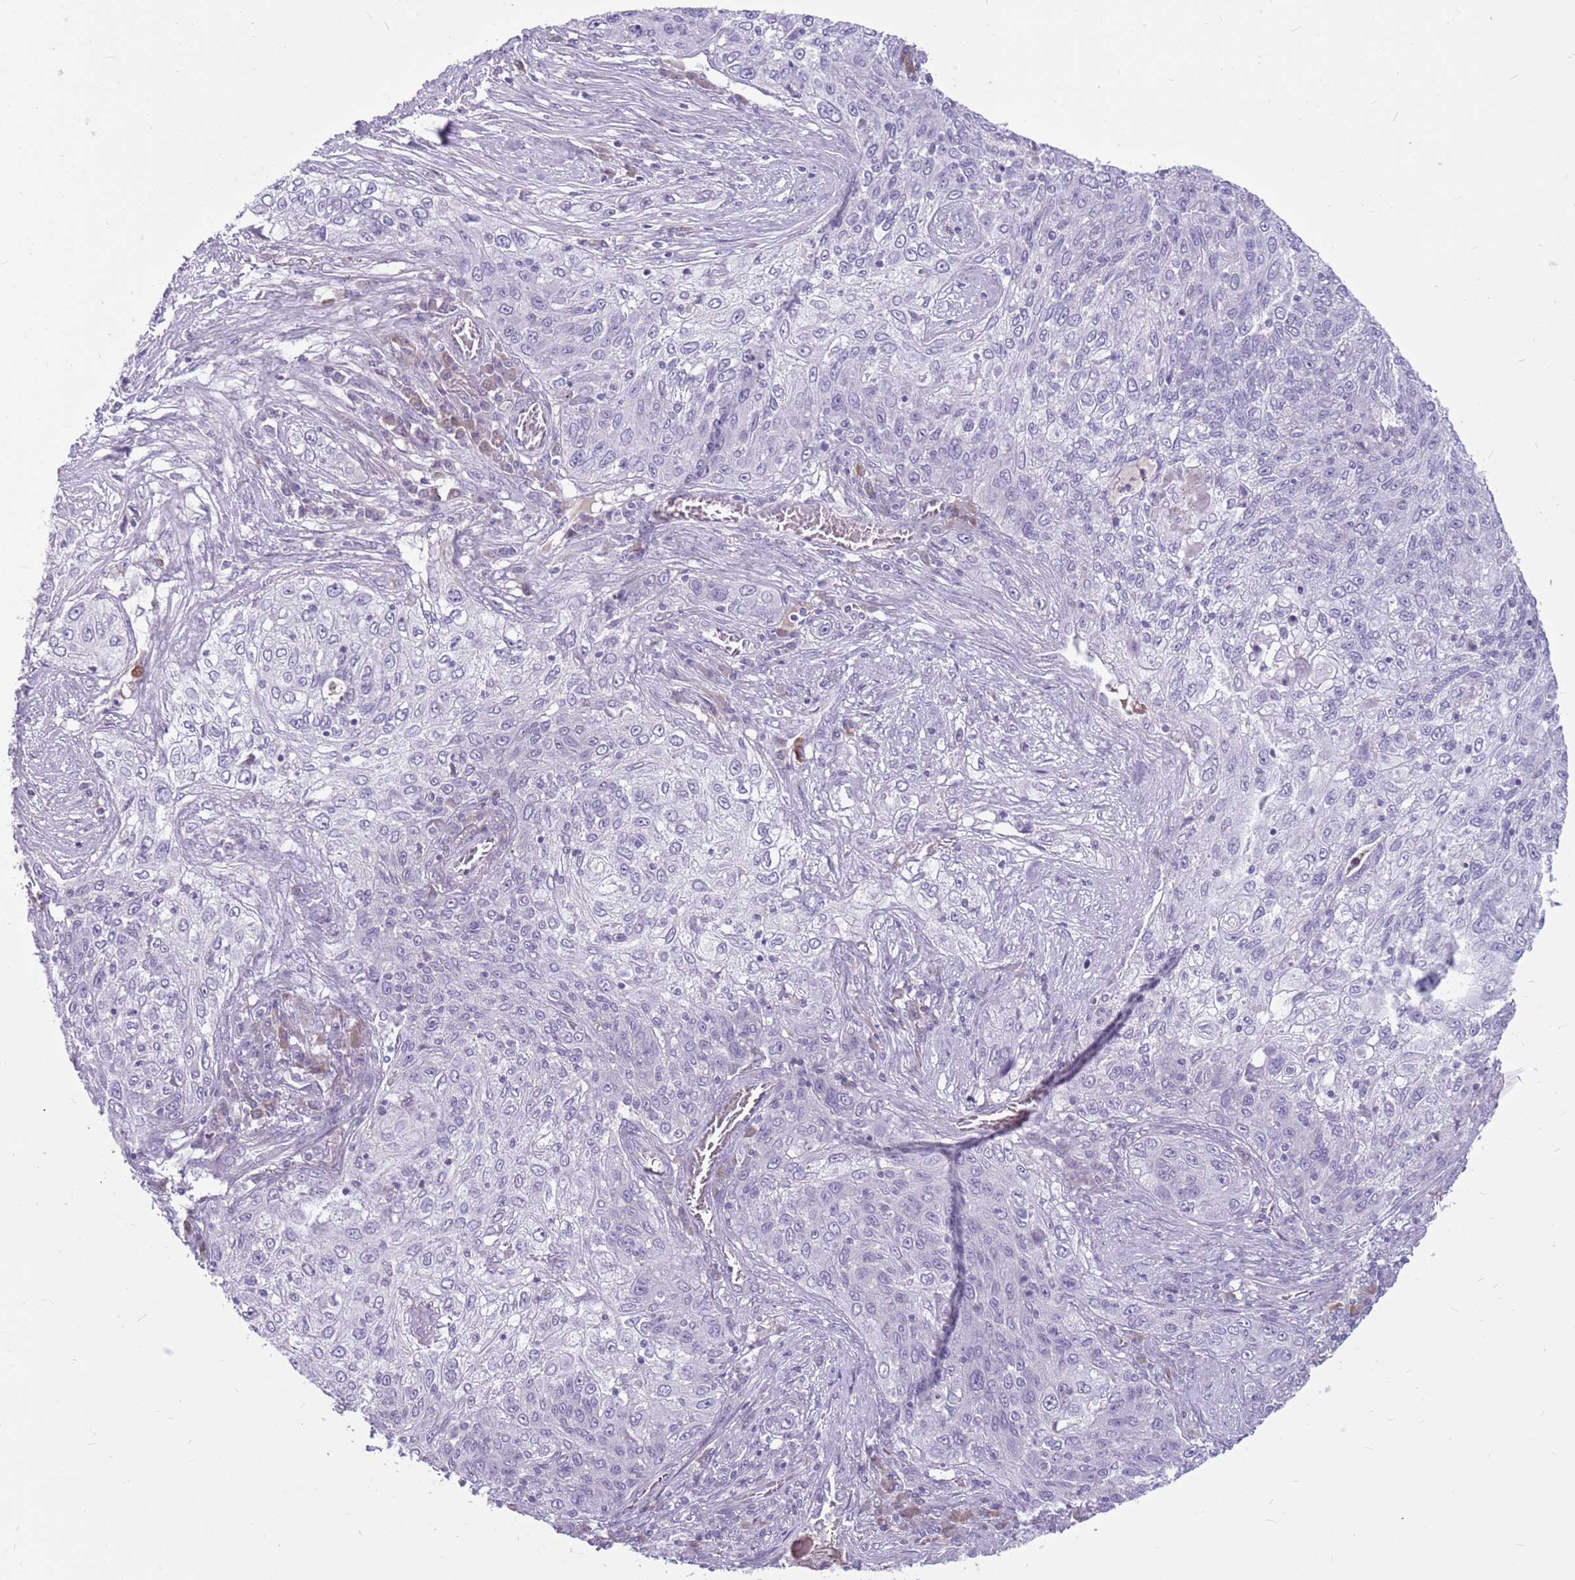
{"staining": {"intensity": "negative", "quantity": "none", "location": "none"}, "tissue": "lung cancer", "cell_type": "Tumor cells", "image_type": "cancer", "snomed": [{"axis": "morphology", "description": "Squamous cell carcinoma, NOS"}, {"axis": "topography", "description": "Lung"}], "caption": "Protein analysis of lung cancer (squamous cell carcinoma) exhibits no significant staining in tumor cells.", "gene": "ZNF425", "patient": {"sex": "female", "age": 69}}